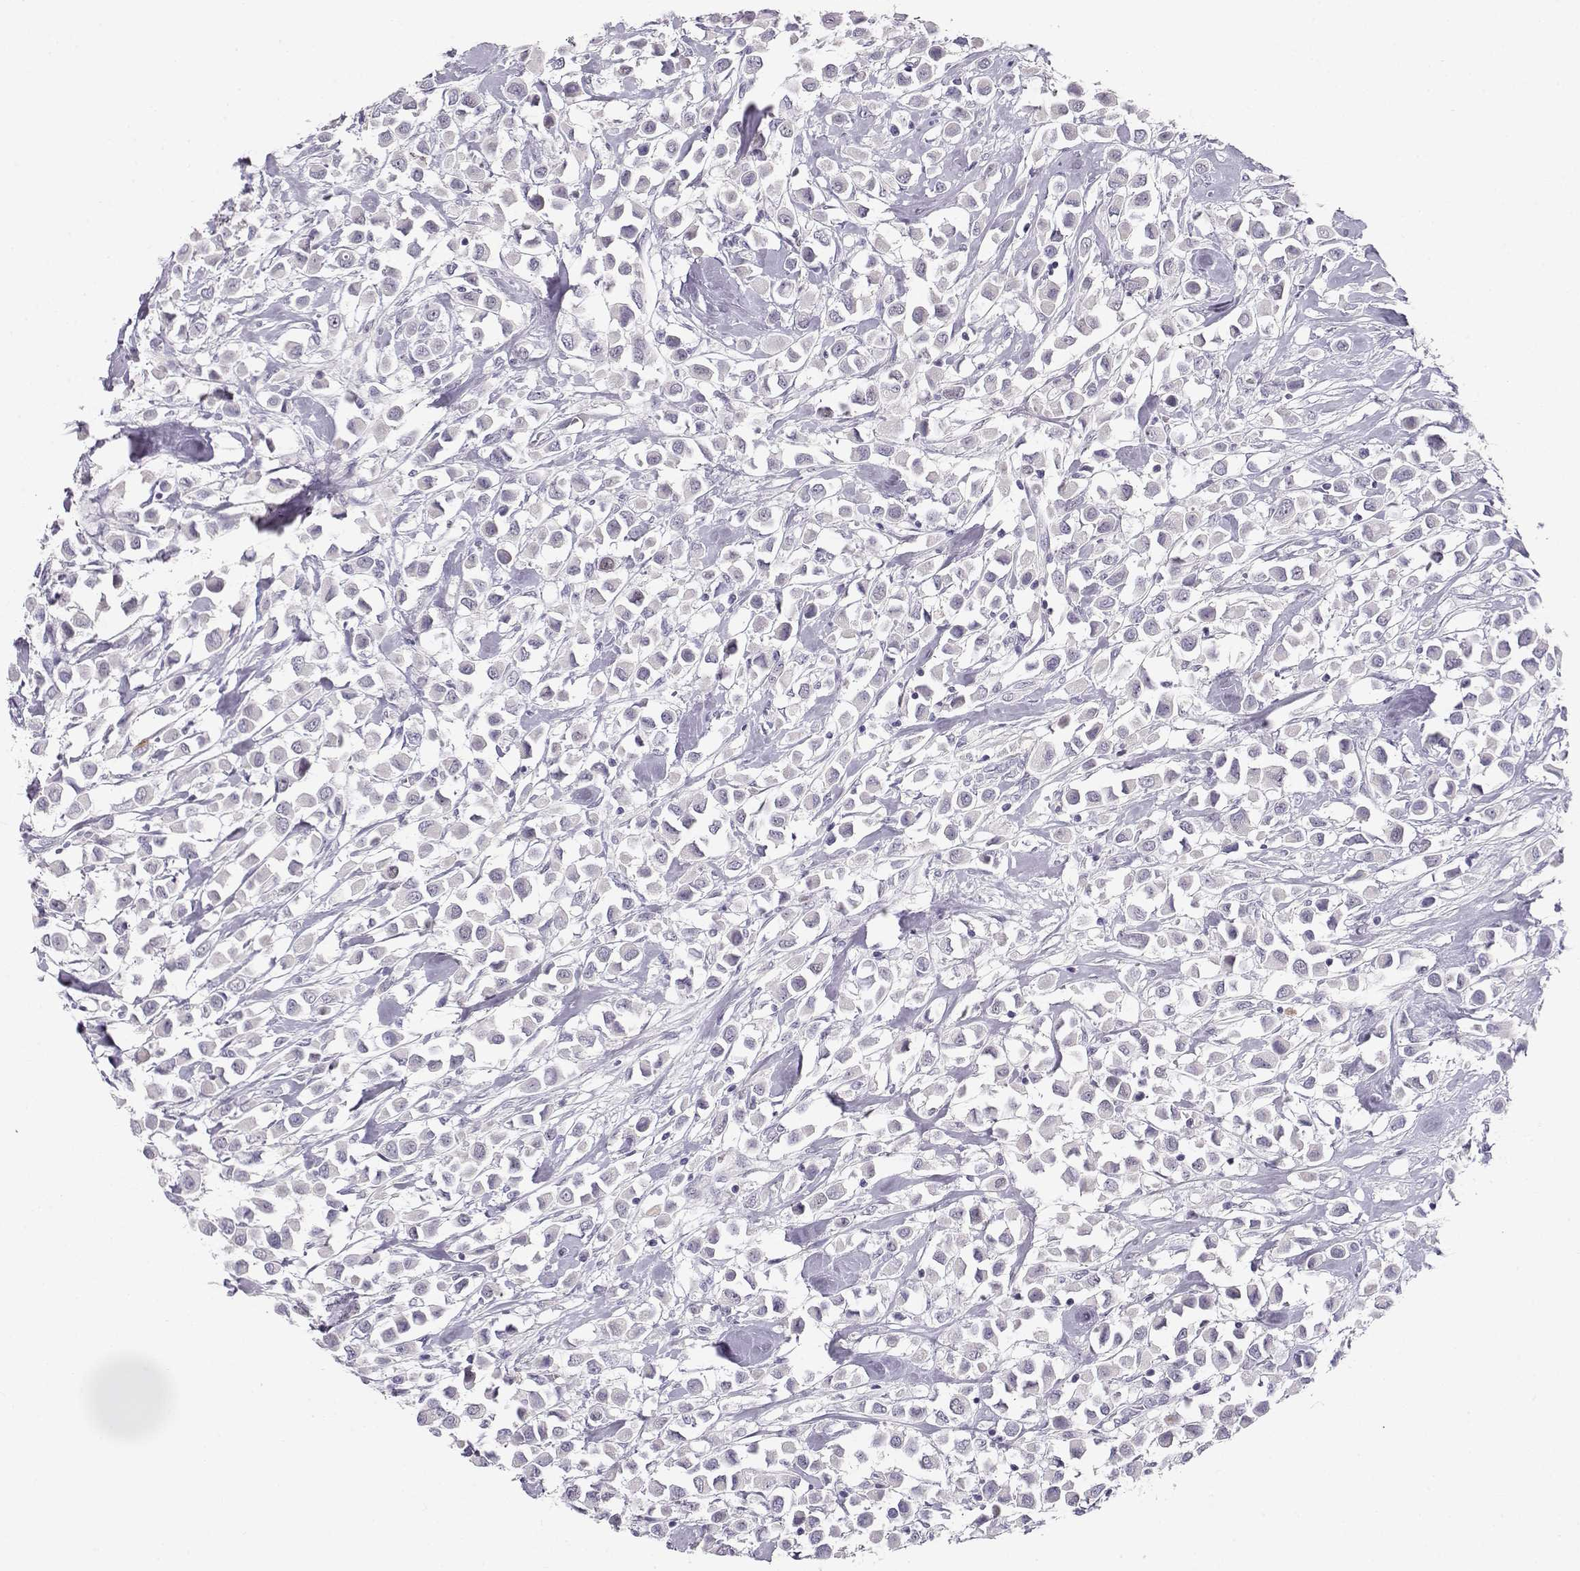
{"staining": {"intensity": "negative", "quantity": "none", "location": "none"}, "tissue": "breast cancer", "cell_type": "Tumor cells", "image_type": "cancer", "snomed": [{"axis": "morphology", "description": "Duct carcinoma"}, {"axis": "topography", "description": "Breast"}], "caption": "The immunohistochemistry (IHC) histopathology image has no significant expression in tumor cells of intraductal carcinoma (breast) tissue.", "gene": "OPN5", "patient": {"sex": "female", "age": 61}}